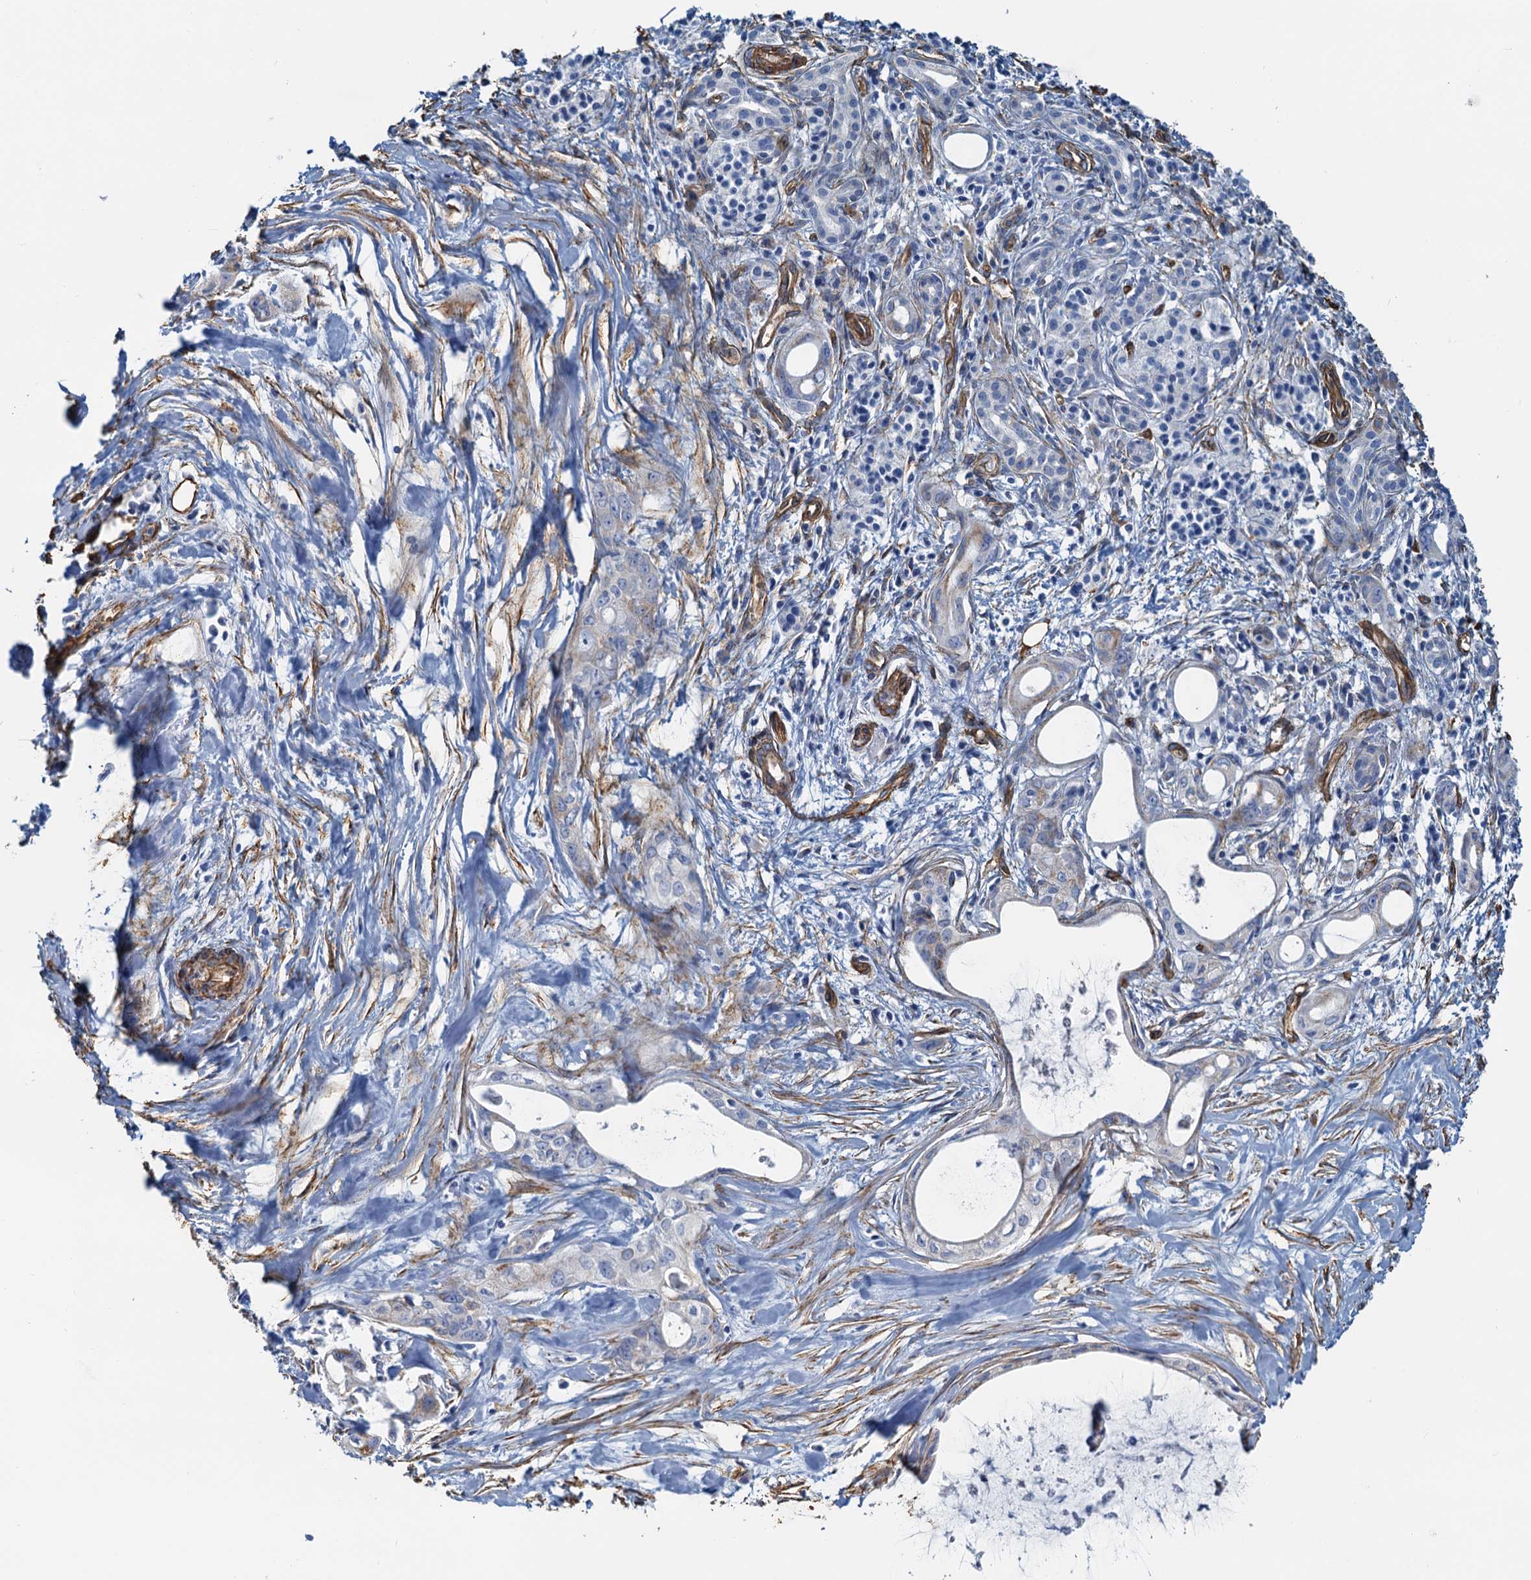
{"staining": {"intensity": "negative", "quantity": "none", "location": "none"}, "tissue": "pancreatic cancer", "cell_type": "Tumor cells", "image_type": "cancer", "snomed": [{"axis": "morphology", "description": "Adenocarcinoma, NOS"}, {"axis": "topography", "description": "Pancreas"}], "caption": "High power microscopy image of an immunohistochemistry (IHC) histopathology image of pancreatic cancer, revealing no significant staining in tumor cells. (Stains: DAB IHC with hematoxylin counter stain, Microscopy: brightfield microscopy at high magnification).", "gene": "DGKG", "patient": {"sex": "male", "age": 72}}